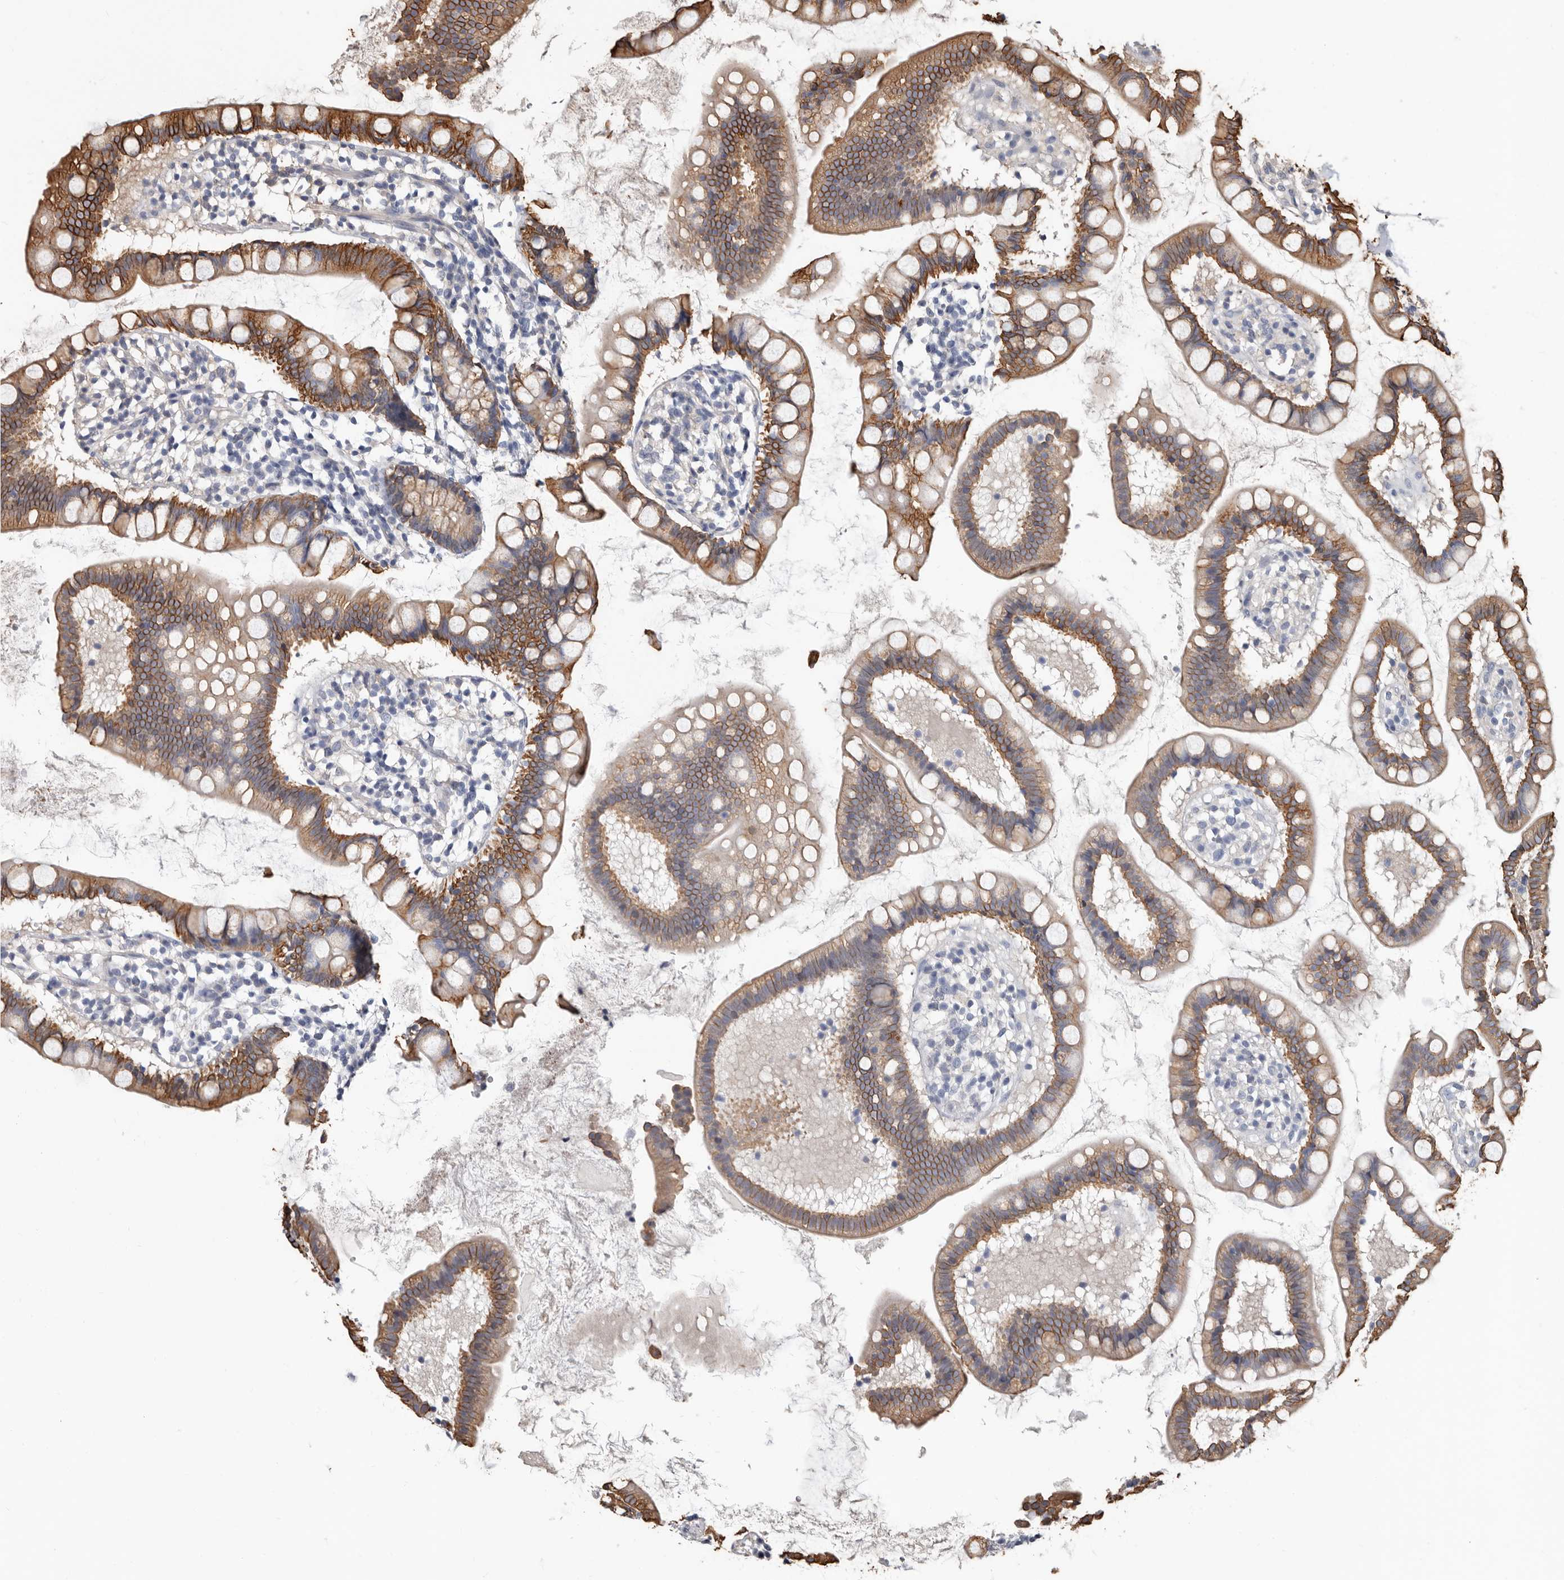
{"staining": {"intensity": "moderate", "quantity": ">75%", "location": "cytoplasmic/membranous"}, "tissue": "small intestine", "cell_type": "Glandular cells", "image_type": "normal", "snomed": [{"axis": "morphology", "description": "Normal tissue, NOS"}, {"axis": "topography", "description": "Small intestine"}], "caption": "Glandular cells reveal medium levels of moderate cytoplasmic/membranous expression in about >75% of cells in normal human small intestine. The staining was performed using DAB to visualize the protein expression in brown, while the nuclei were stained in blue with hematoxylin (Magnification: 20x).", "gene": "MRPL18", "patient": {"sex": "female", "age": 84}}